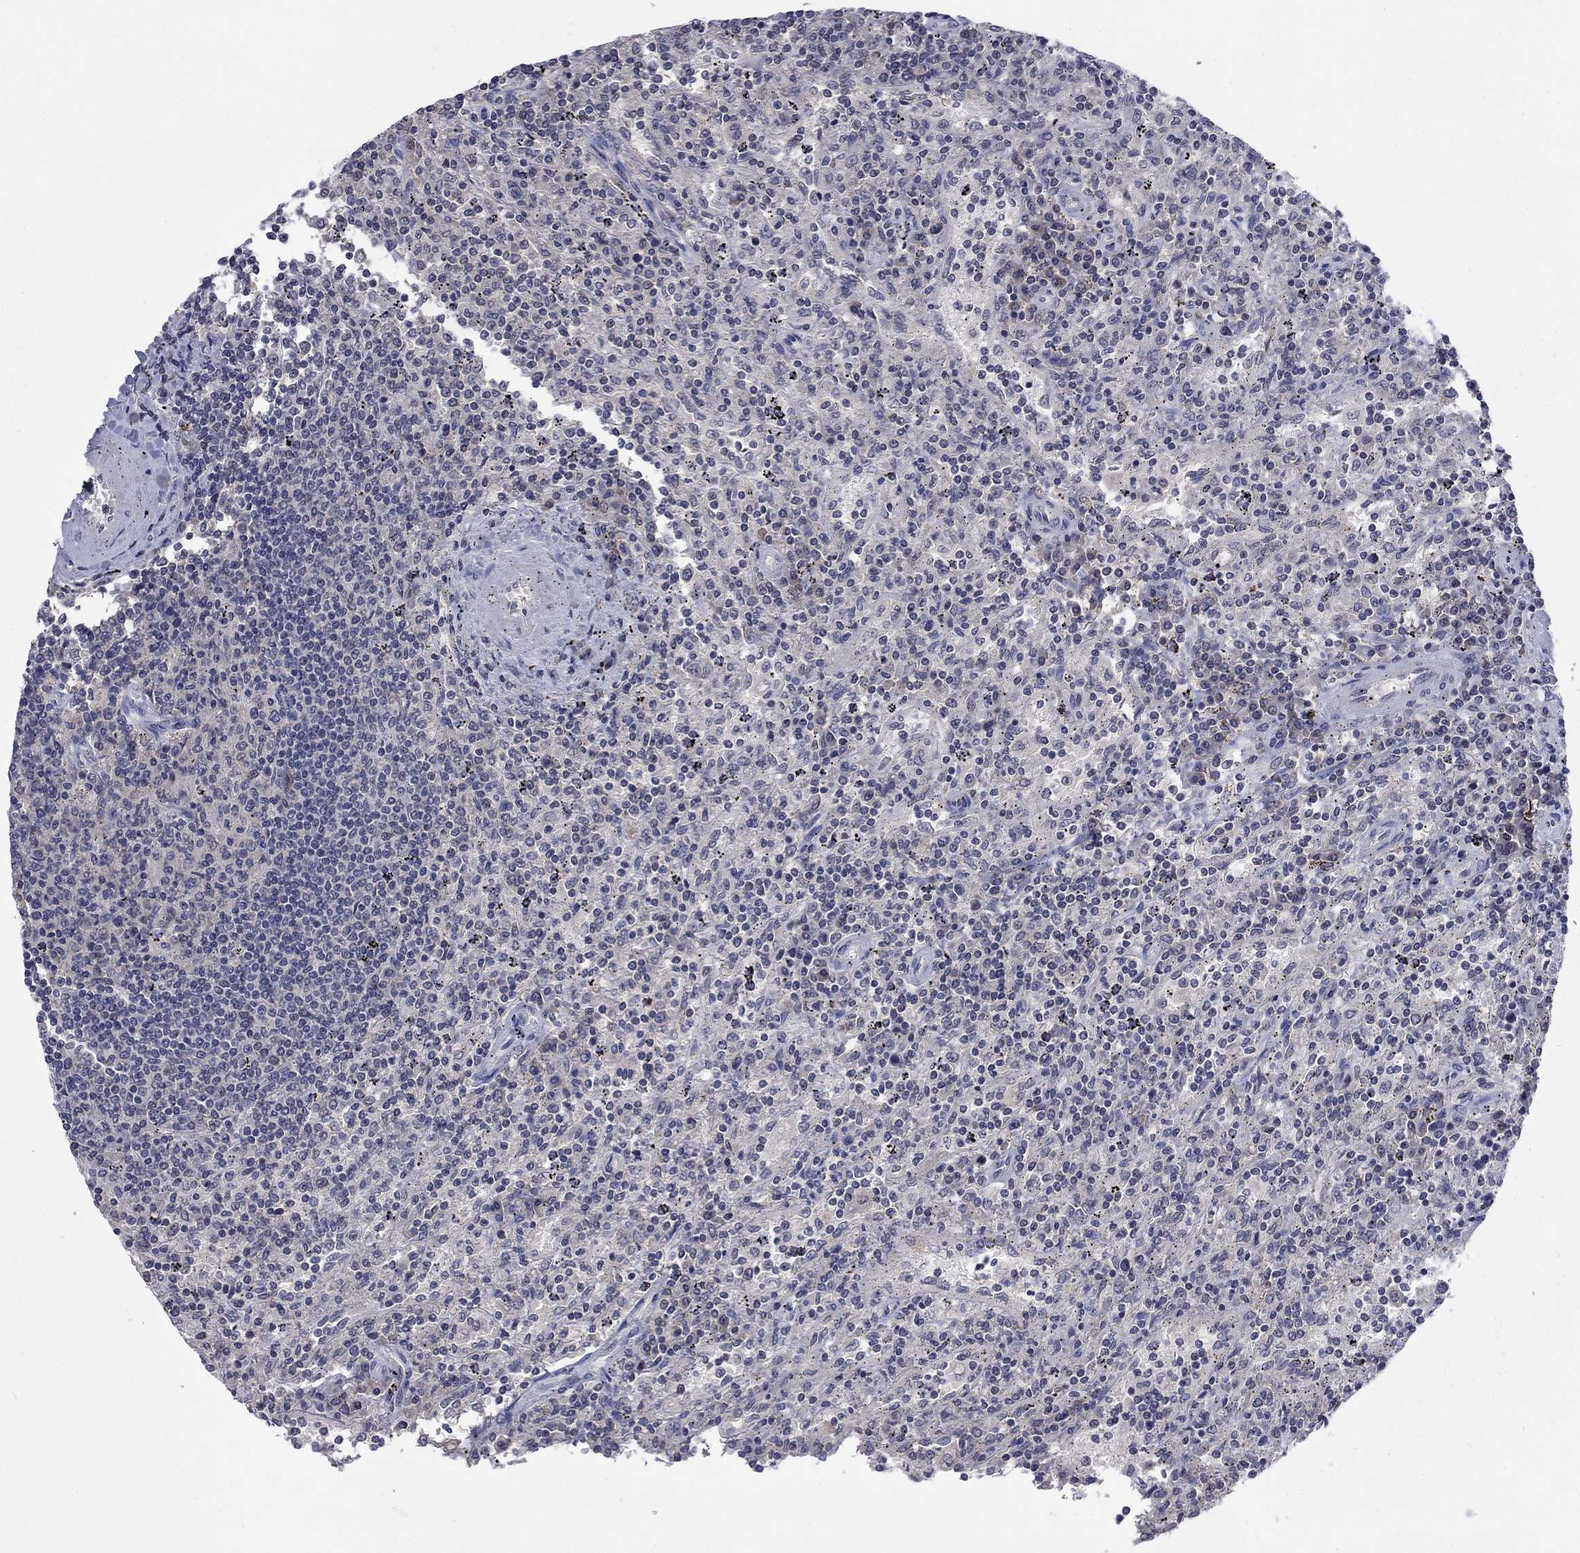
{"staining": {"intensity": "negative", "quantity": "none", "location": "none"}, "tissue": "lymphoma", "cell_type": "Tumor cells", "image_type": "cancer", "snomed": [{"axis": "morphology", "description": "Malignant lymphoma, non-Hodgkin's type, Low grade"}, {"axis": "topography", "description": "Spleen"}], "caption": "Tumor cells show no significant positivity in low-grade malignant lymphoma, non-Hodgkin's type.", "gene": "SPATA33", "patient": {"sex": "male", "age": 62}}